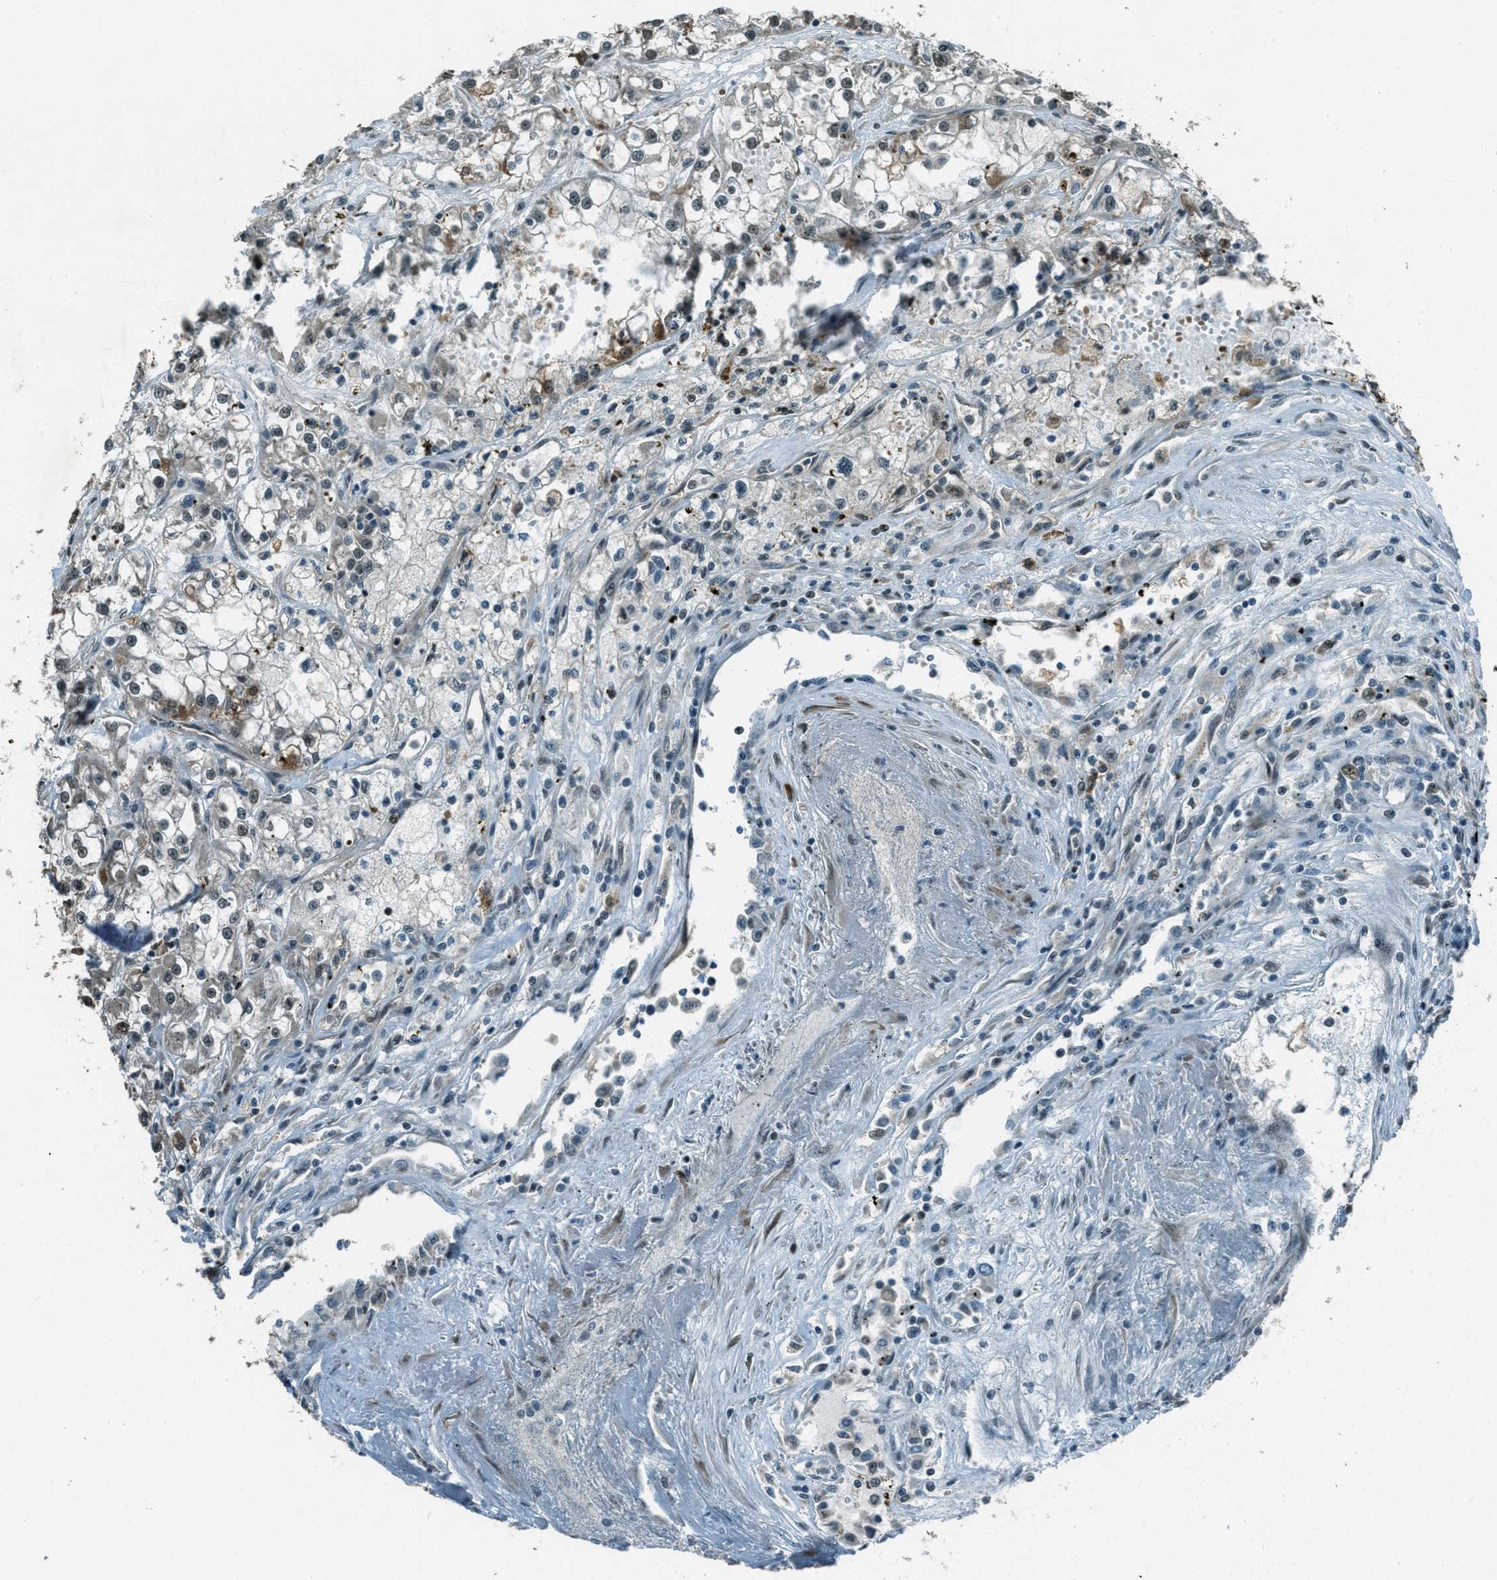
{"staining": {"intensity": "moderate", "quantity": "<25%", "location": "cytoplasmic/membranous"}, "tissue": "renal cancer", "cell_type": "Tumor cells", "image_type": "cancer", "snomed": [{"axis": "morphology", "description": "Adenocarcinoma, NOS"}, {"axis": "topography", "description": "Kidney"}], "caption": "The immunohistochemical stain highlights moderate cytoplasmic/membranous positivity in tumor cells of adenocarcinoma (renal) tissue.", "gene": "TARDBP", "patient": {"sex": "female", "age": 52}}